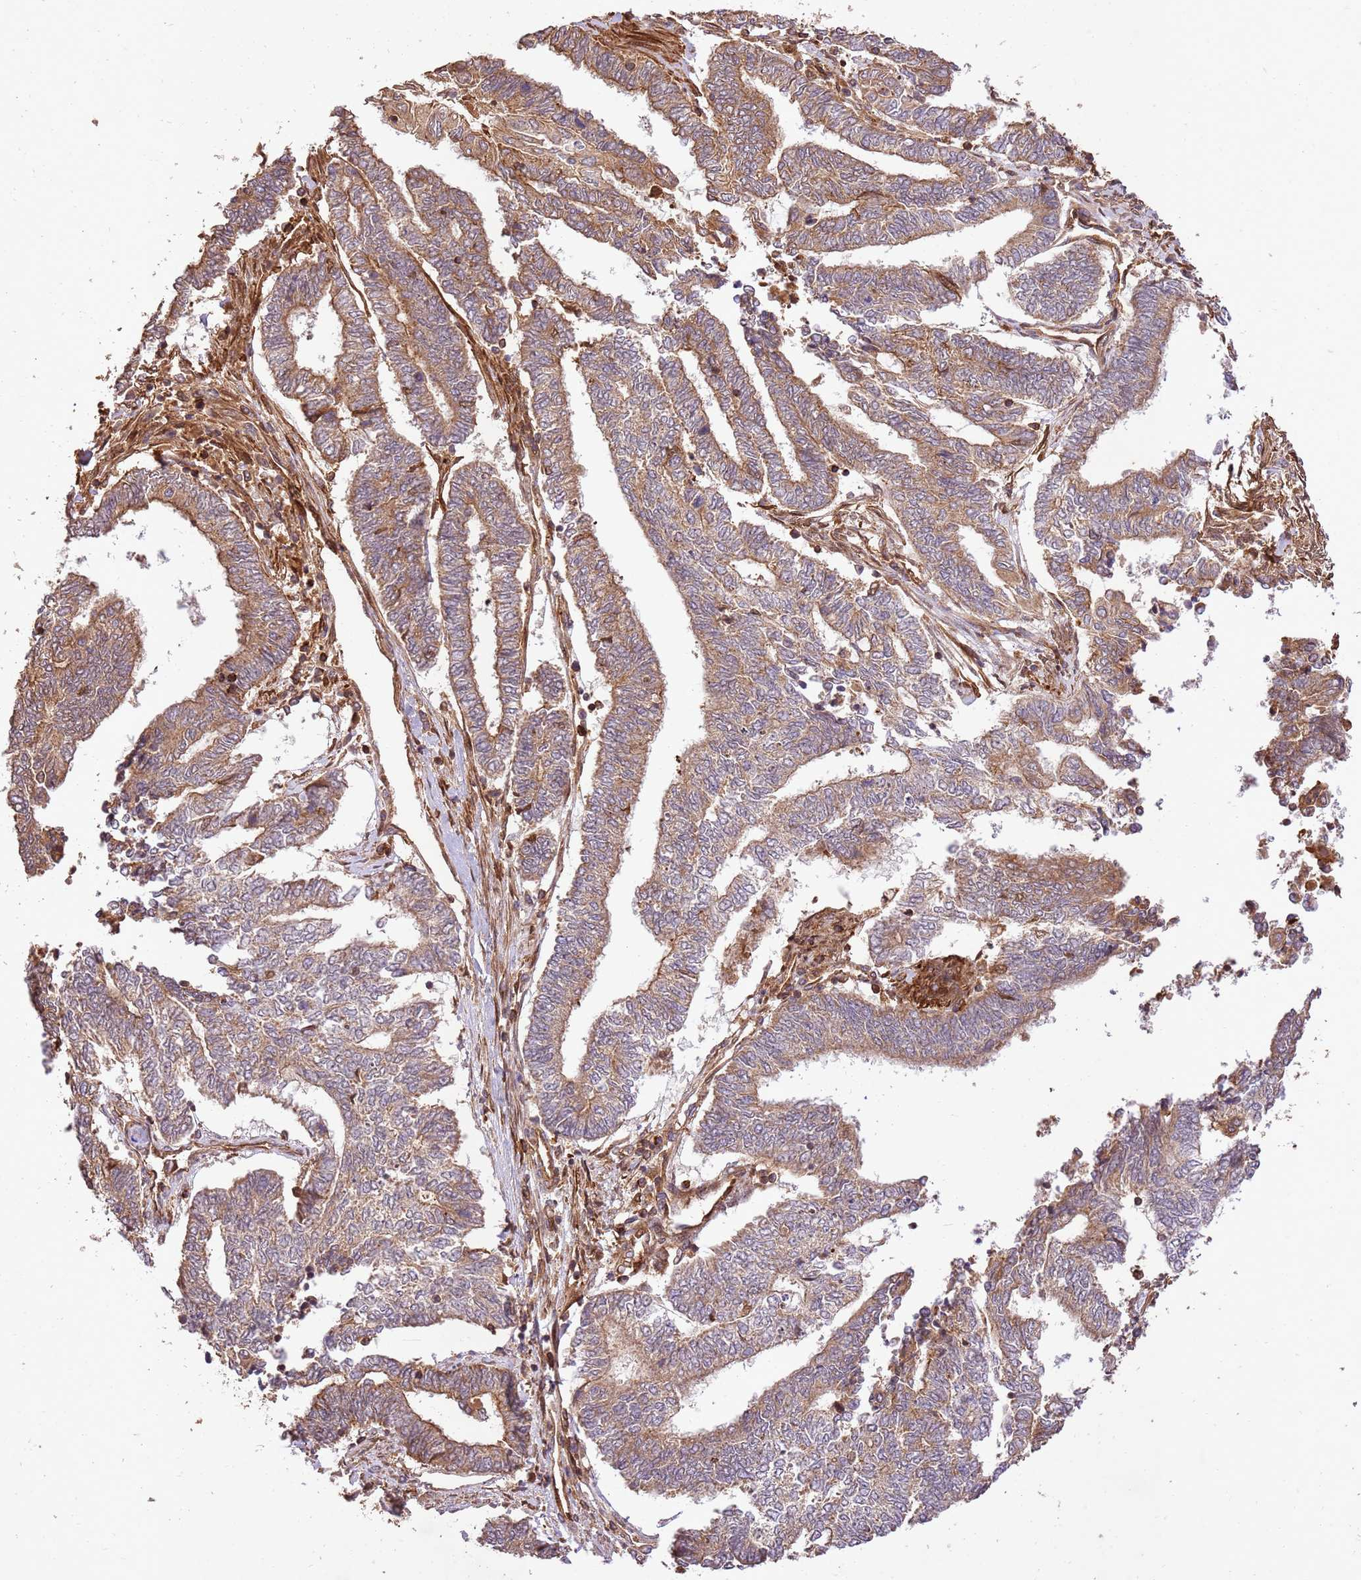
{"staining": {"intensity": "moderate", "quantity": ">75%", "location": "cytoplasmic/membranous"}, "tissue": "endometrial cancer", "cell_type": "Tumor cells", "image_type": "cancer", "snomed": [{"axis": "morphology", "description": "Adenocarcinoma, NOS"}, {"axis": "topography", "description": "Uterus"}, {"axis": "topography", "description": "Endometrium"}], "caption": "This image demonstrates endometrial cancer stained with IHC to label a protein in brown. The cytoplasmic/membranous of tumor cells show moderate positivity for the protein. Nuclei are counter-stained blue.", "gene": "KATNAL2", "patient": {"sex": "female", "age": 70}}